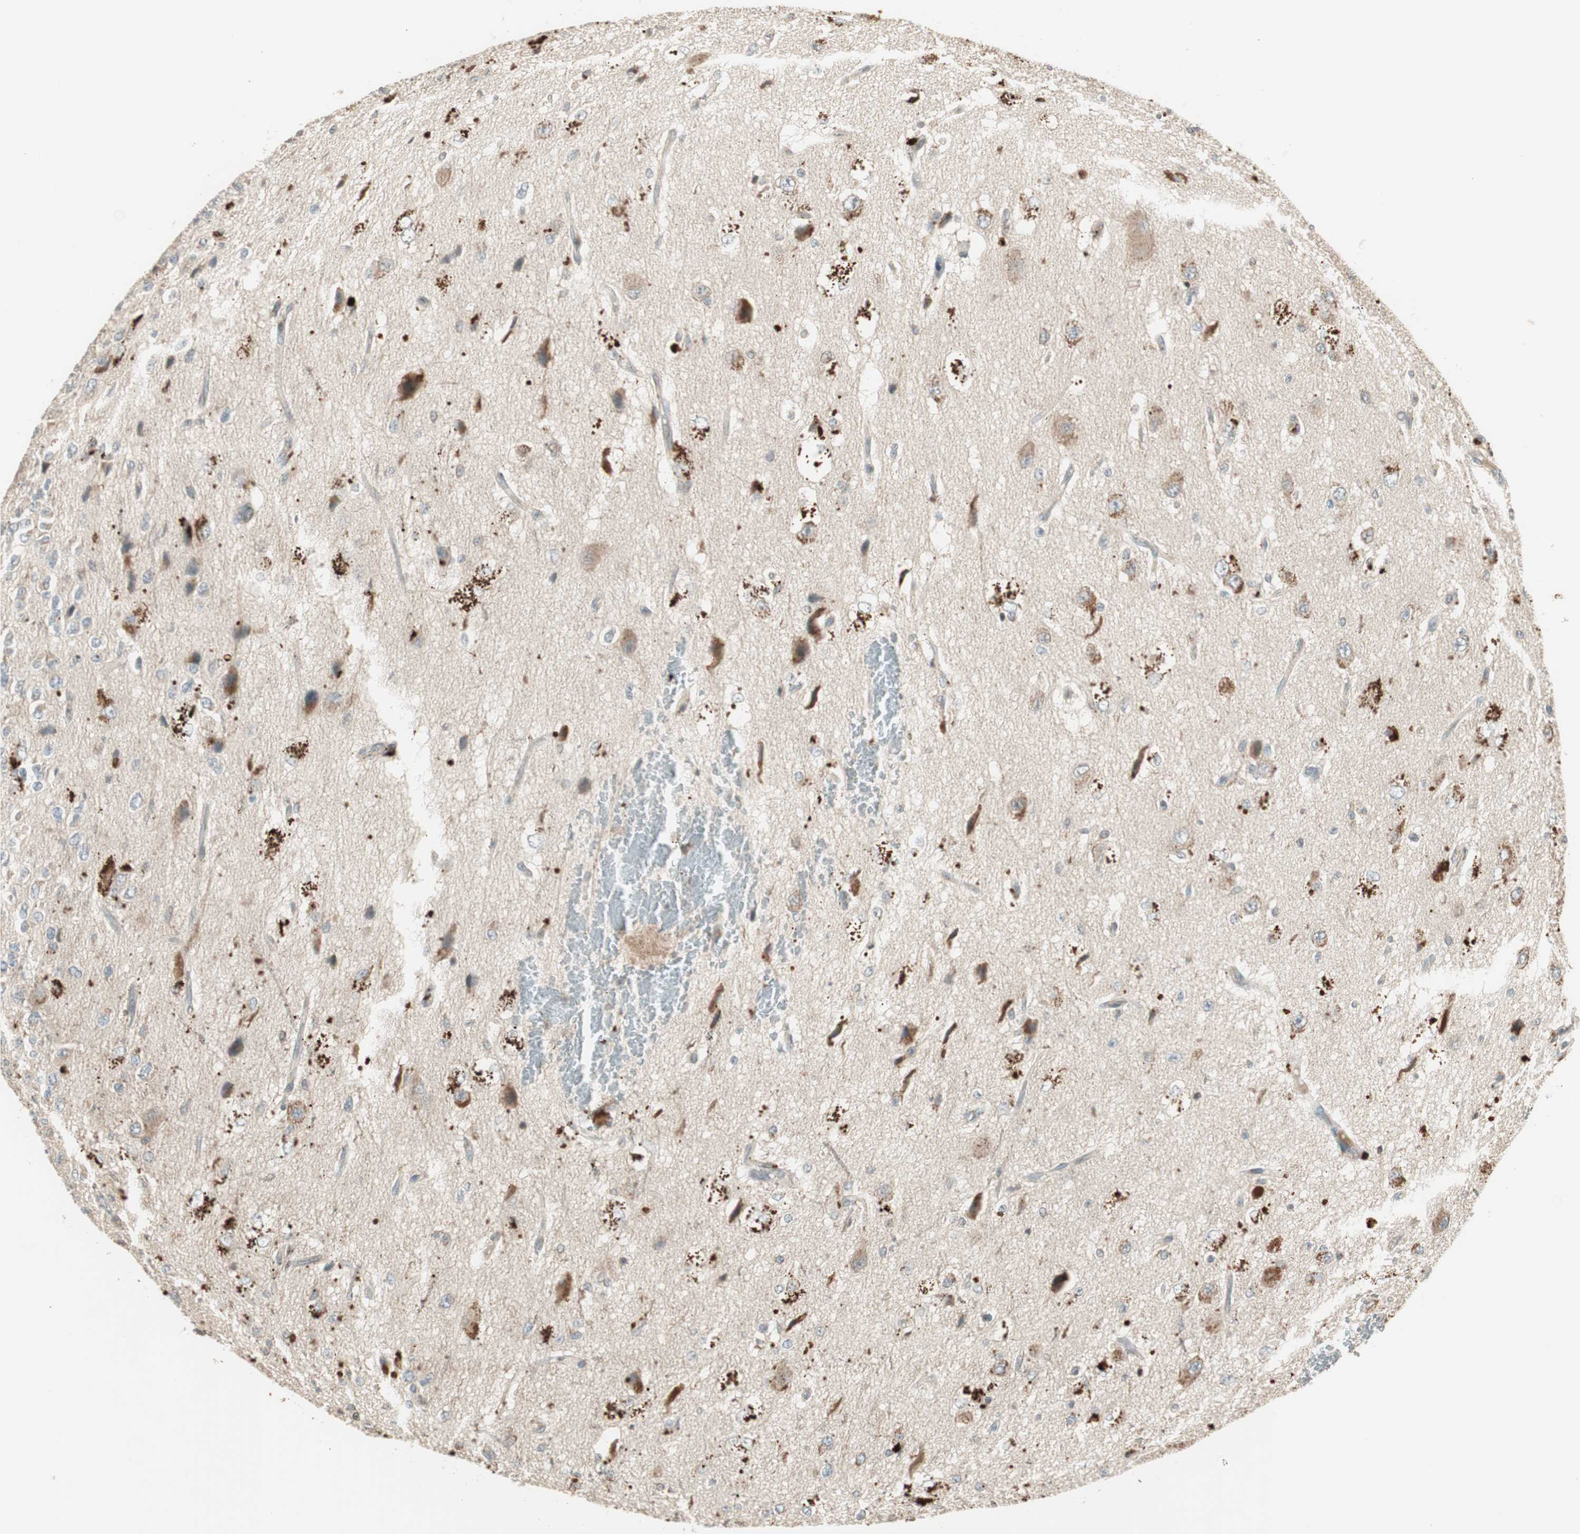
{"staining": {"intensity": "moderate", "quantity": ">75%", "location": "cytoplasmic/membranous"}, "tissue": "glioma", "cell_type": "Tumor cells", "image_type": "cancer", "snomed": [{"axis": "morphology", "description": "Glioma, malignant, High grade"}, {"axis": "topography", "description": "pancreas cauda"}], "caption": "Tumor cells exhibit medium levels of moderate cytoplasmic/membranous expression in about >75% of cells in glioma.", "gene": "SFRP1", "patient": {"sex": "male", "age": 60}}